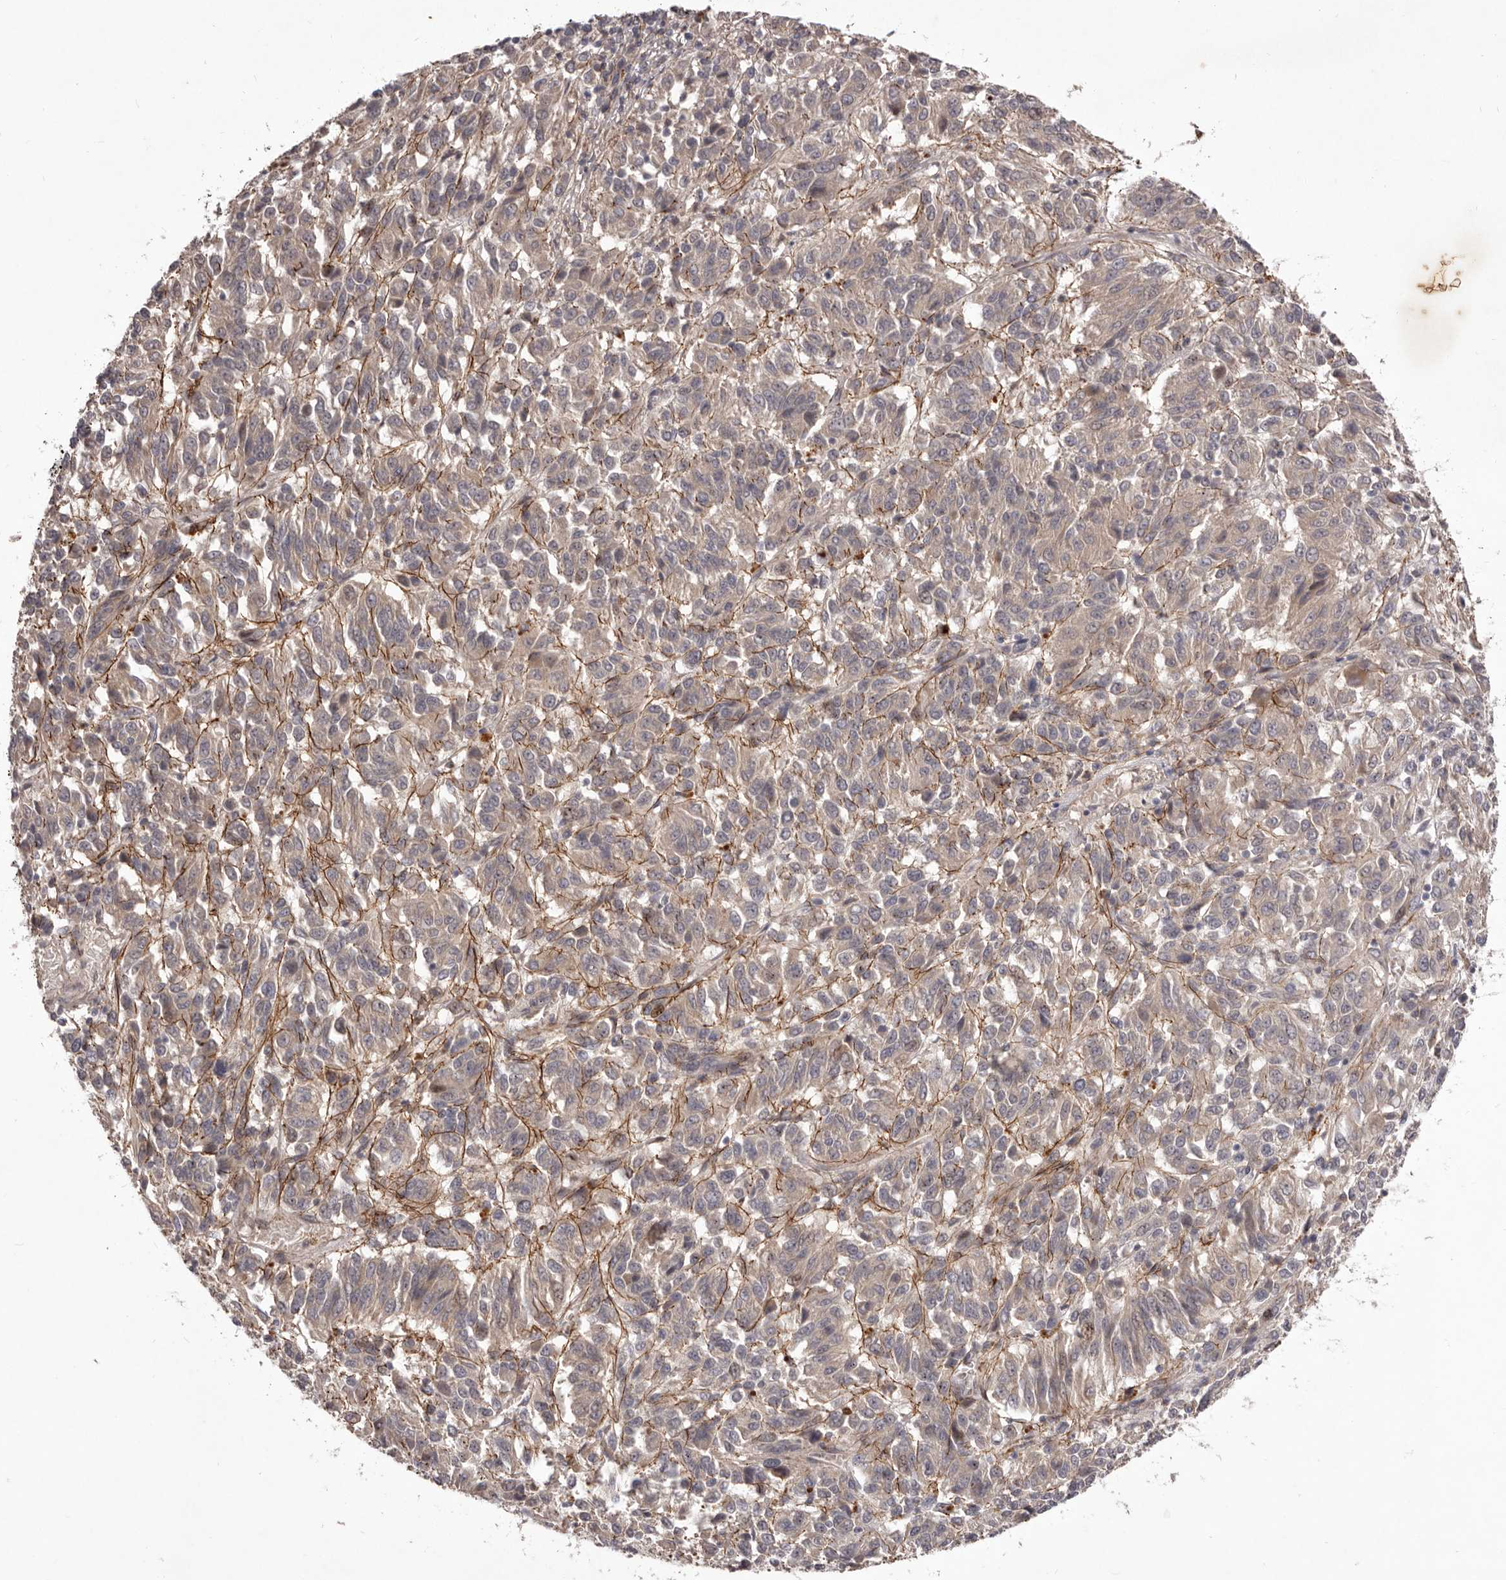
{"staining": {"intensity": "weak", "quantity": "25%-75%", "location": "cytoplasmic/membranous"}, "tissue": "melanoma", "cell_type": "Tumor cells", "image_type": "cancer", "snomed": [{"axis": "morphology", "description": "Malignant melanoma, Metastatic site"}, {"axis": "topography", "description": "Lung"}], "caption": "An image of human melanoma stained for a protein reveals weak cytoplasmic/membranous brown staining in tumor cells. The protein is shown in brown color, while the nuclei are stained blue.", "gene": "HBS1L", "patient": {"sex": "male", "age": 64}}